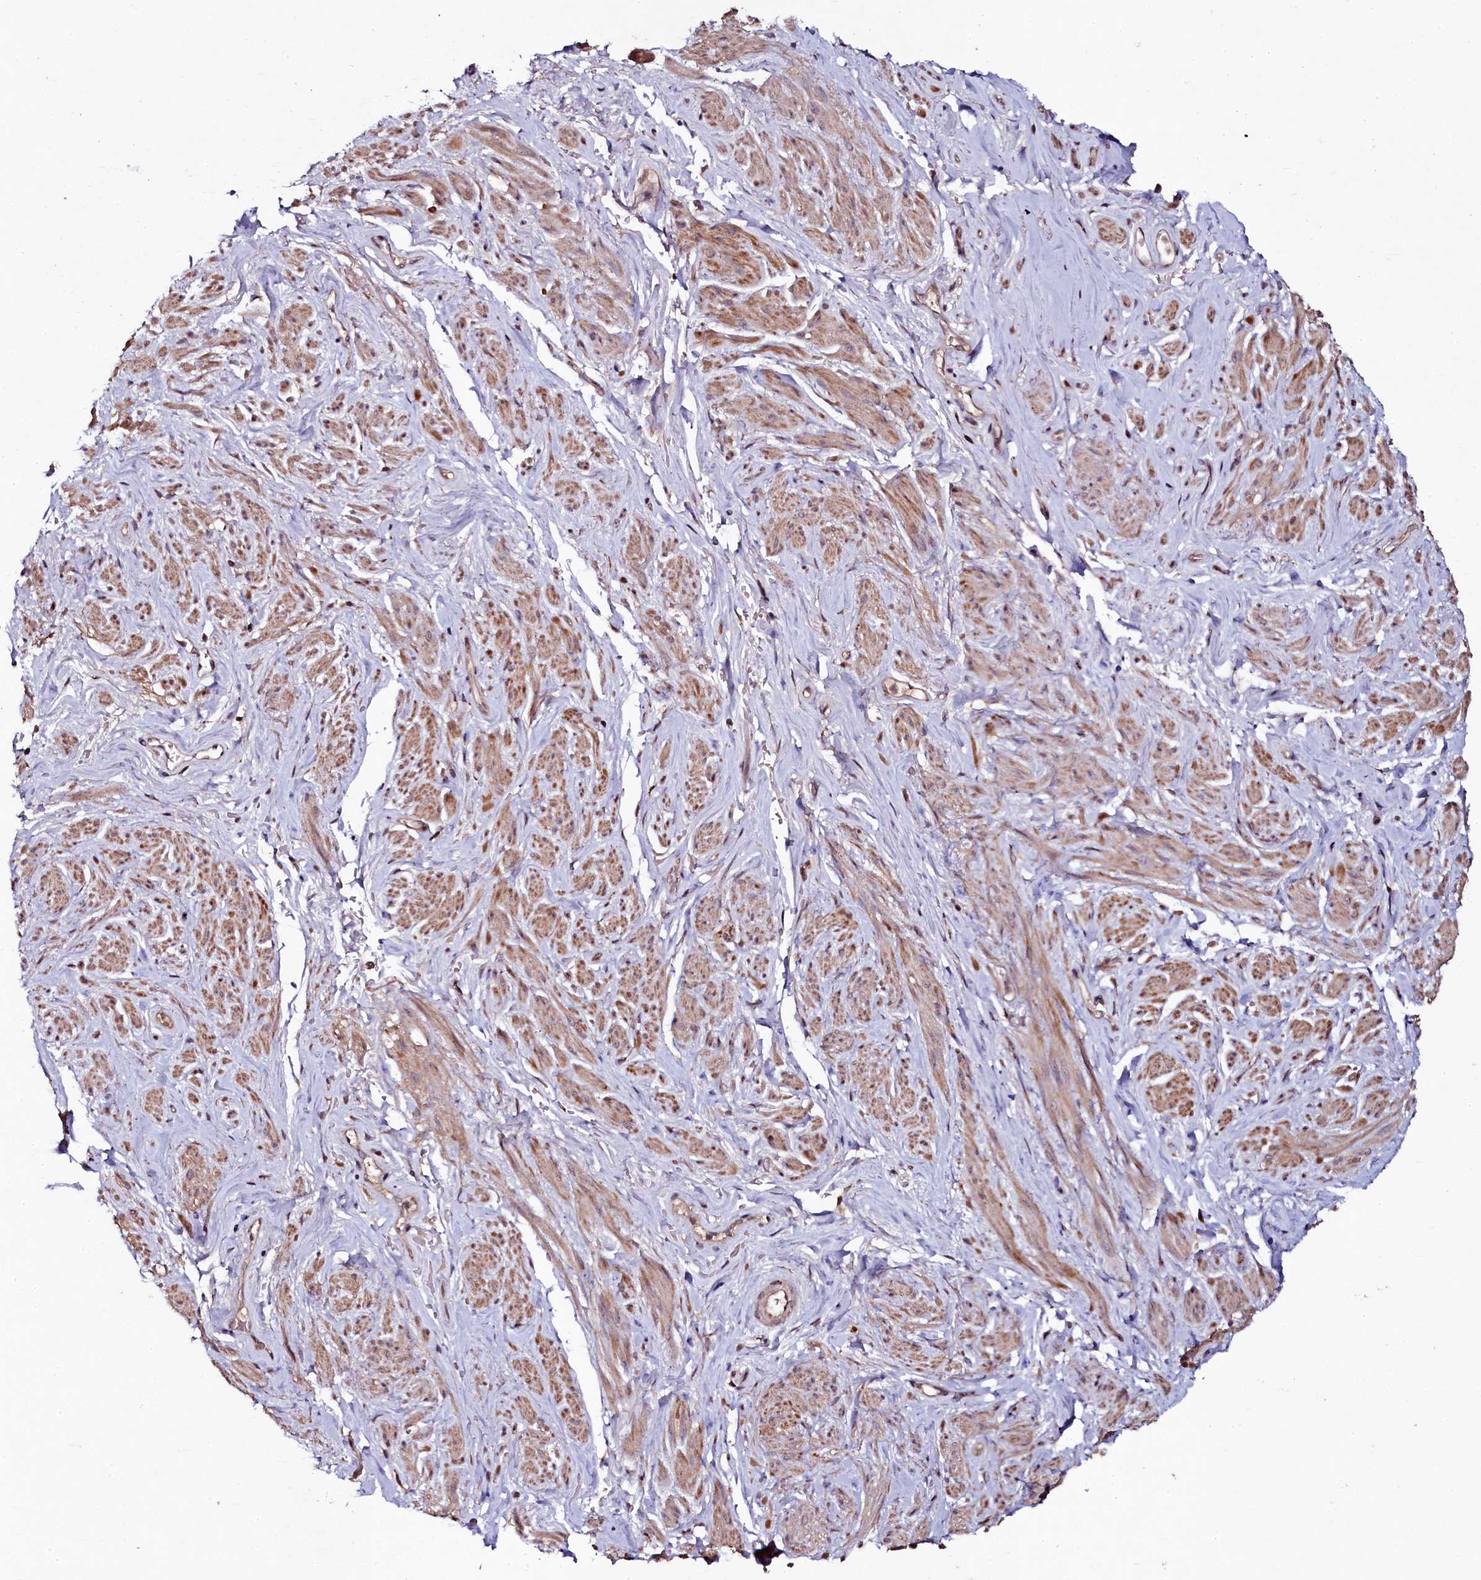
{"staining": {"intensity": "moderate", "quantity": "25%-75%", "location": "cytoplasmic/membranous"}, "tissue": "smooth muscle", "cell_type": "Smooth muscle cells", "image_type": "normal", "snomed": [{"axis": "morphology", "description": "Normal tissue, NOS"}, {"axis": "topography", "description": "Smooth muscle"}, {"axis": "topography", "description": "Peripheral nerve tissue"}], "caption": "Protein expression analysis of normal smooth muscle exhibits moderate cytoplasmic/membranous positivity in approximately 25%-75% of smooth muscle cells.", "gene": "SEC24C", "patient": {"sex": "male", "age": 69}}